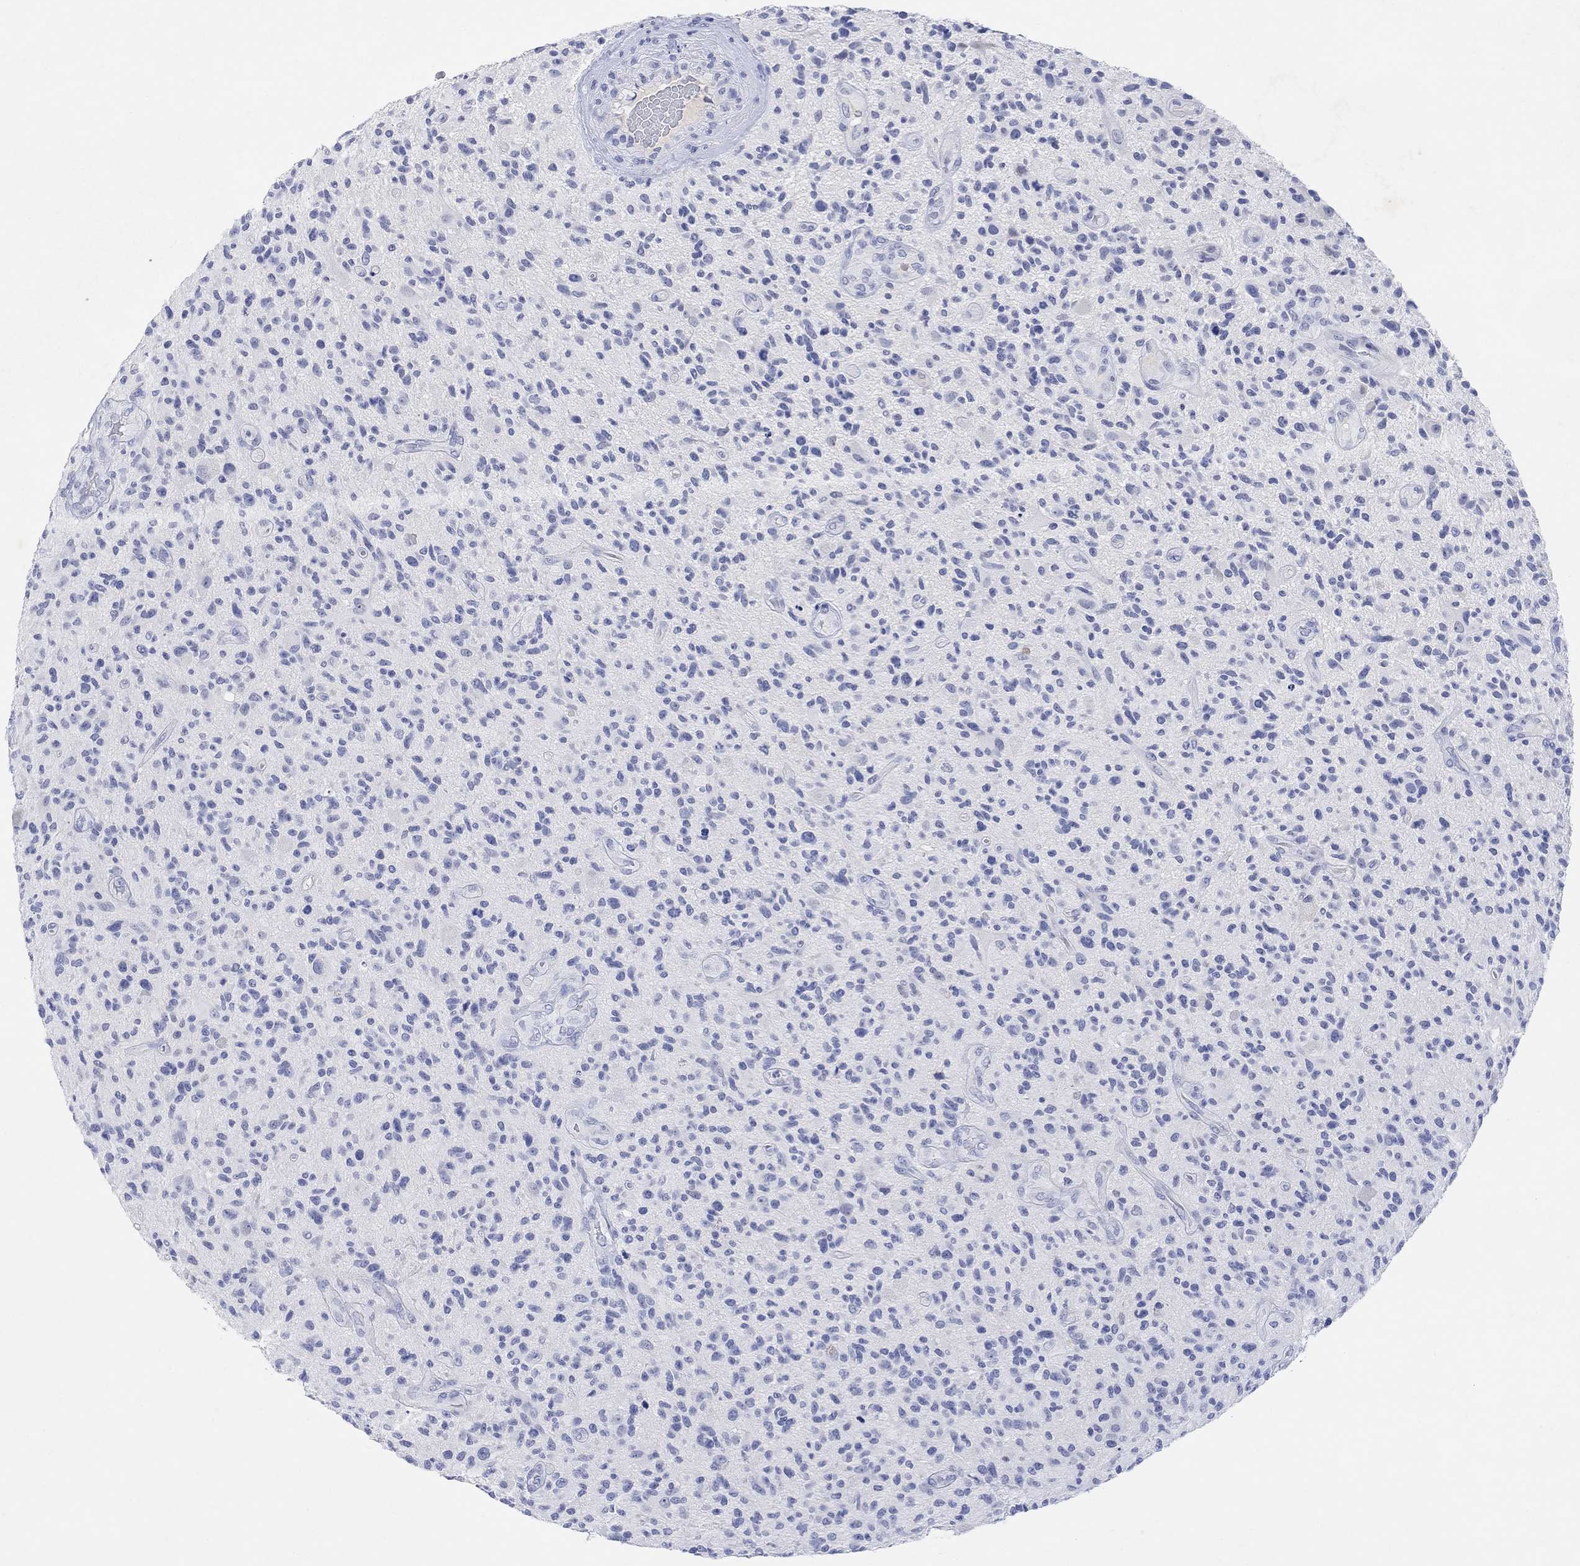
{"staining": {"intensity": "negative", "quantity": "none", "location": "none"}, "tissue": "glioma", "cell_type": "Tumor cells", "image_type": "cancer", "snomed": [{"axis": "morphology", "description": "Glioma, malignant, High grade"}, {"axis": "topography", "description": "Brain"}], "caption": "Immunohistochemical staining of malignant high-grade glioma shows no significant positivity in tumor cells. (Brightfield microscopy of DAB (3,3'-diaminobenzidine) immunohistochemistry (IHC) at high magnification).", "gene": "TYR", "patient": {"sex": "male", "age": 47}}